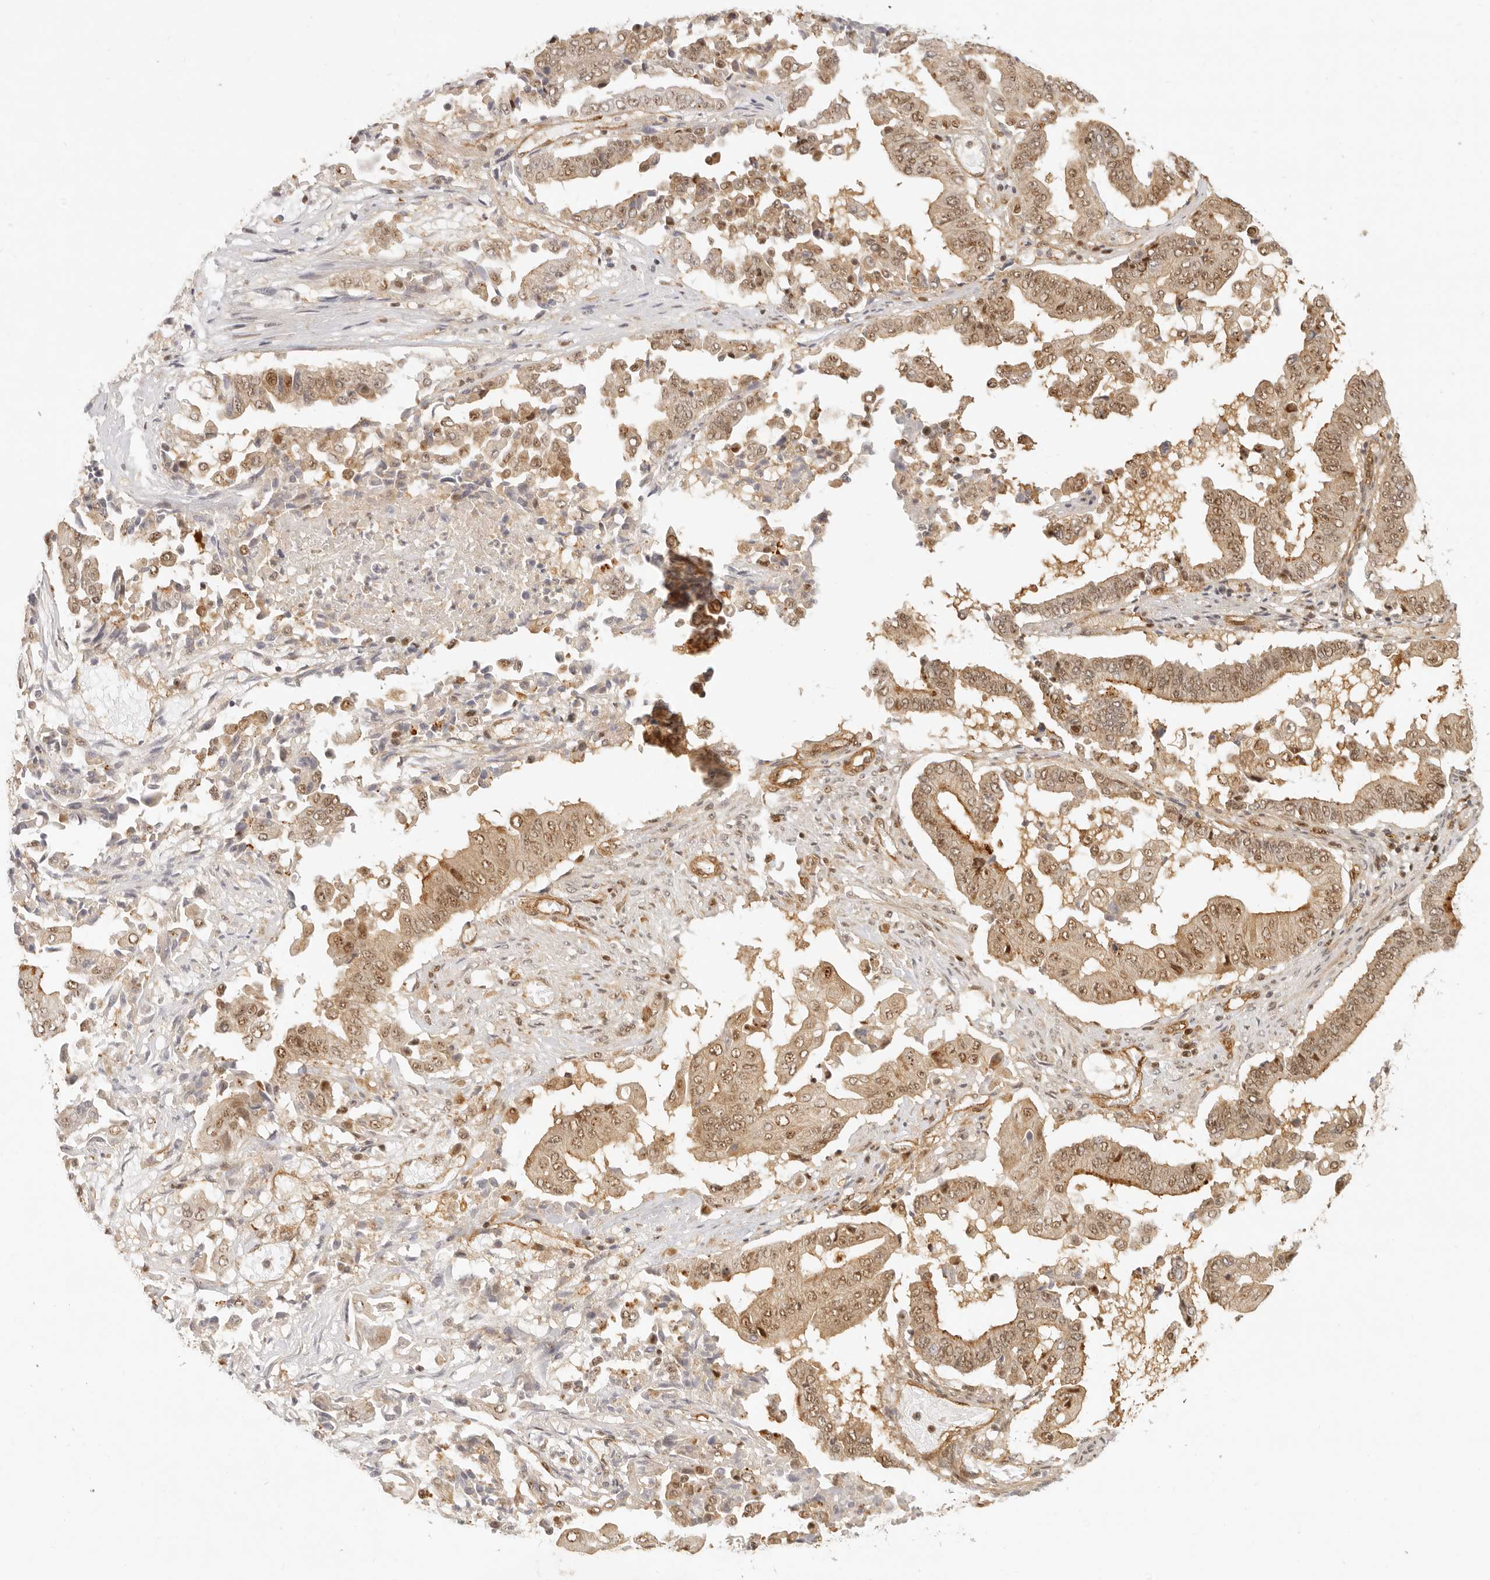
{"staining": {"intensity": "moderate", "quantity": ">75%", "location": "cytoplasmic/membranous,nuclear"}, "tissue": "pancreatic cancer", "cell_type": "Tumor cells", "image_type": "cancer", "snomed": [{"axis": "morphology", "description": "Adenocarcinoma, NOS"}, {"axis": "topography", "description": "Pancreas"}], "caption": "Immunohistochemical staining of pancreatic cancer (adenocarcinoma) exhibits moderate cytoplasmic/membranous and nuclear protein expression in about >75% of tumor cells.", "gene": "BAP1", "patient": {"sex": "female", "age": 77}}